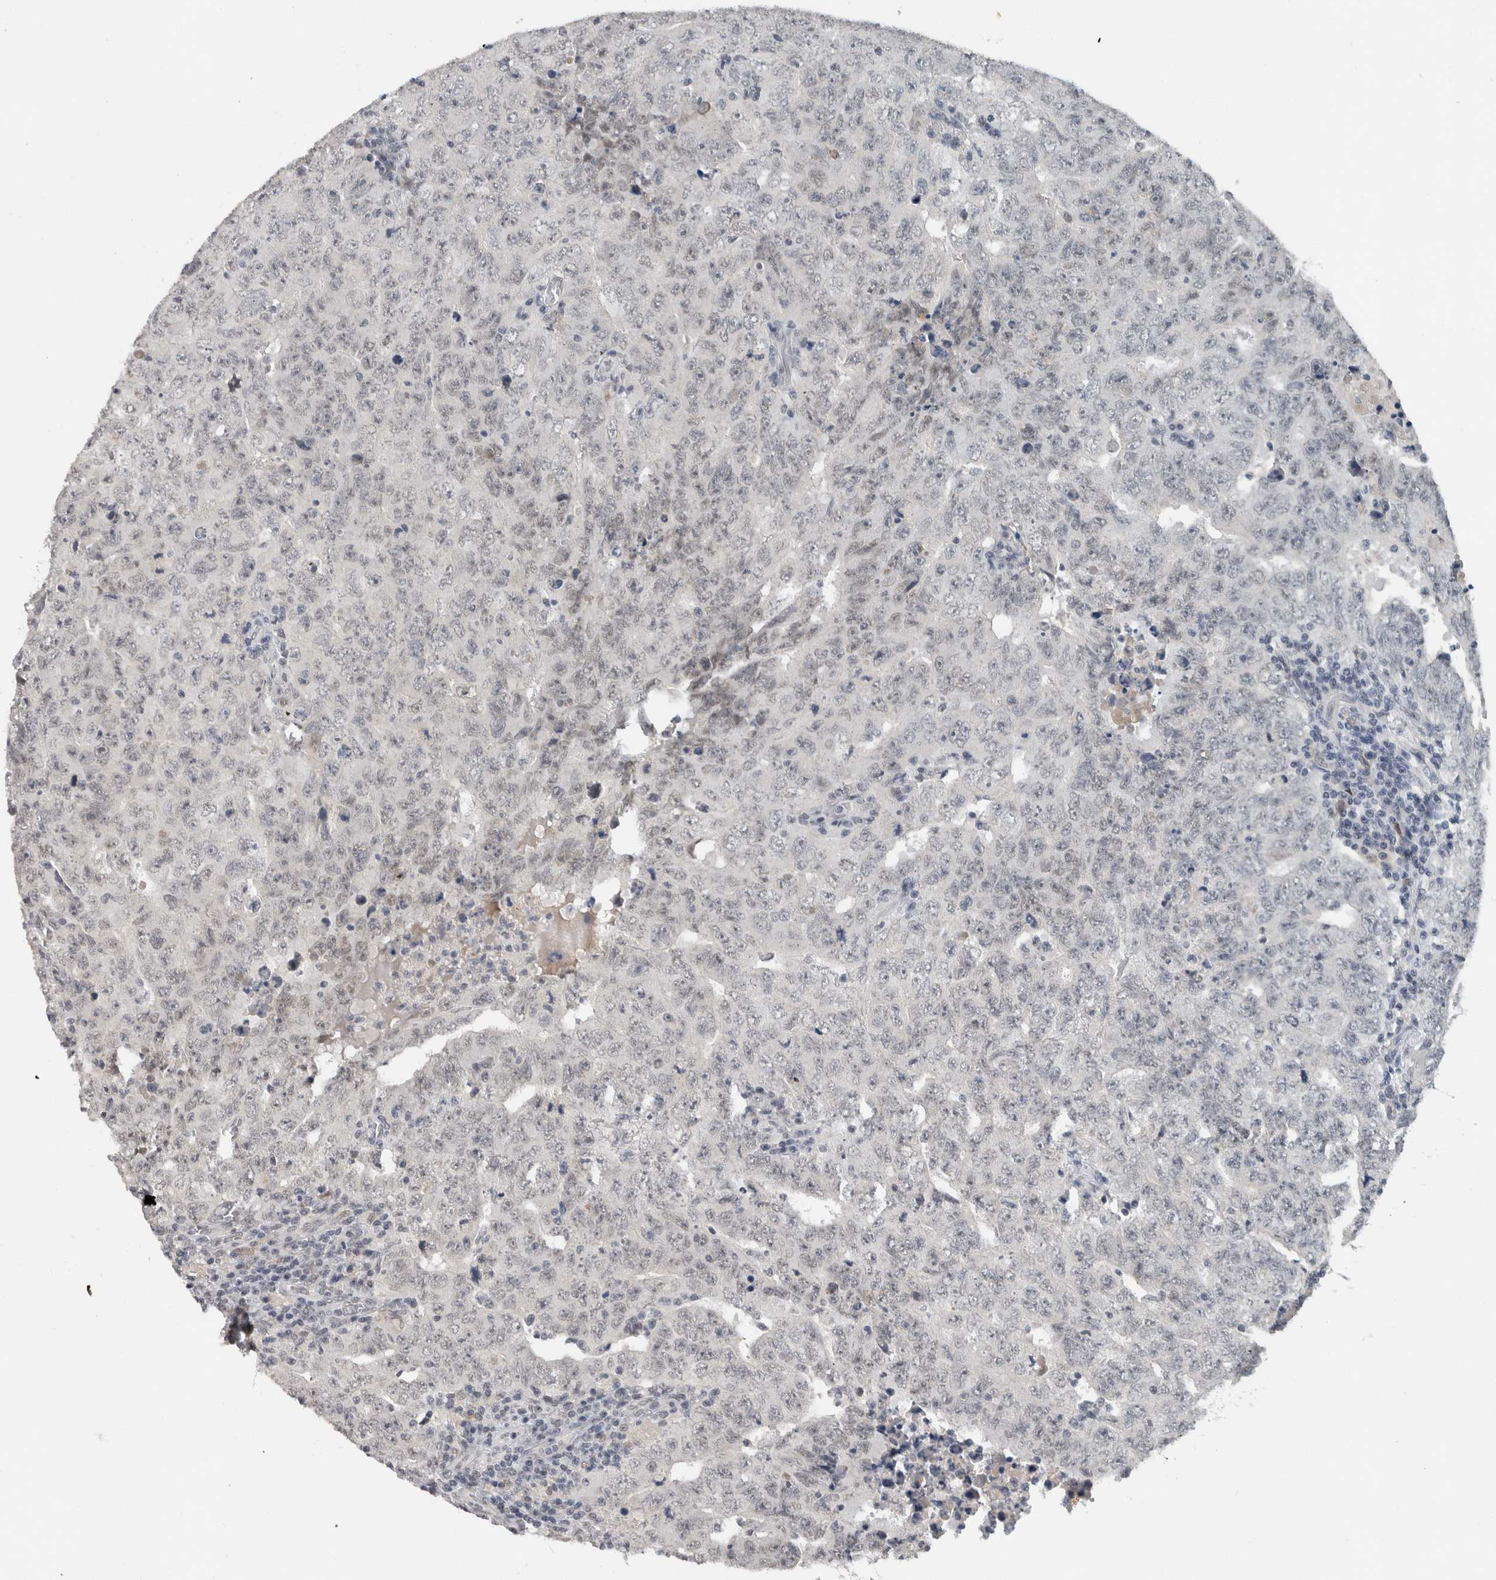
{"staining": {"intensity": "weak", "quantity": "<25%", "location": "nuclear"}, "tissue": "testis cancer", "cell_type": "Tumor cells", "image_type": "cancer", "snomed": [{"axis": "morphology", "description": "Carcinoma, Embryonal, NOS"}, {"axis": "topography", "description": "Testis"}], "caption": "The micrograph exhibits no significant positivity in tumor cells of testis cancer (embryonal carcinoma). (Brightfield microscopy of DAB (3,3'-diaminobenzidine) immunohistochemistry (IHC) at high magnification).", "gene": "PRXL2A", "patient": {"sex": "male", "age": 26}}